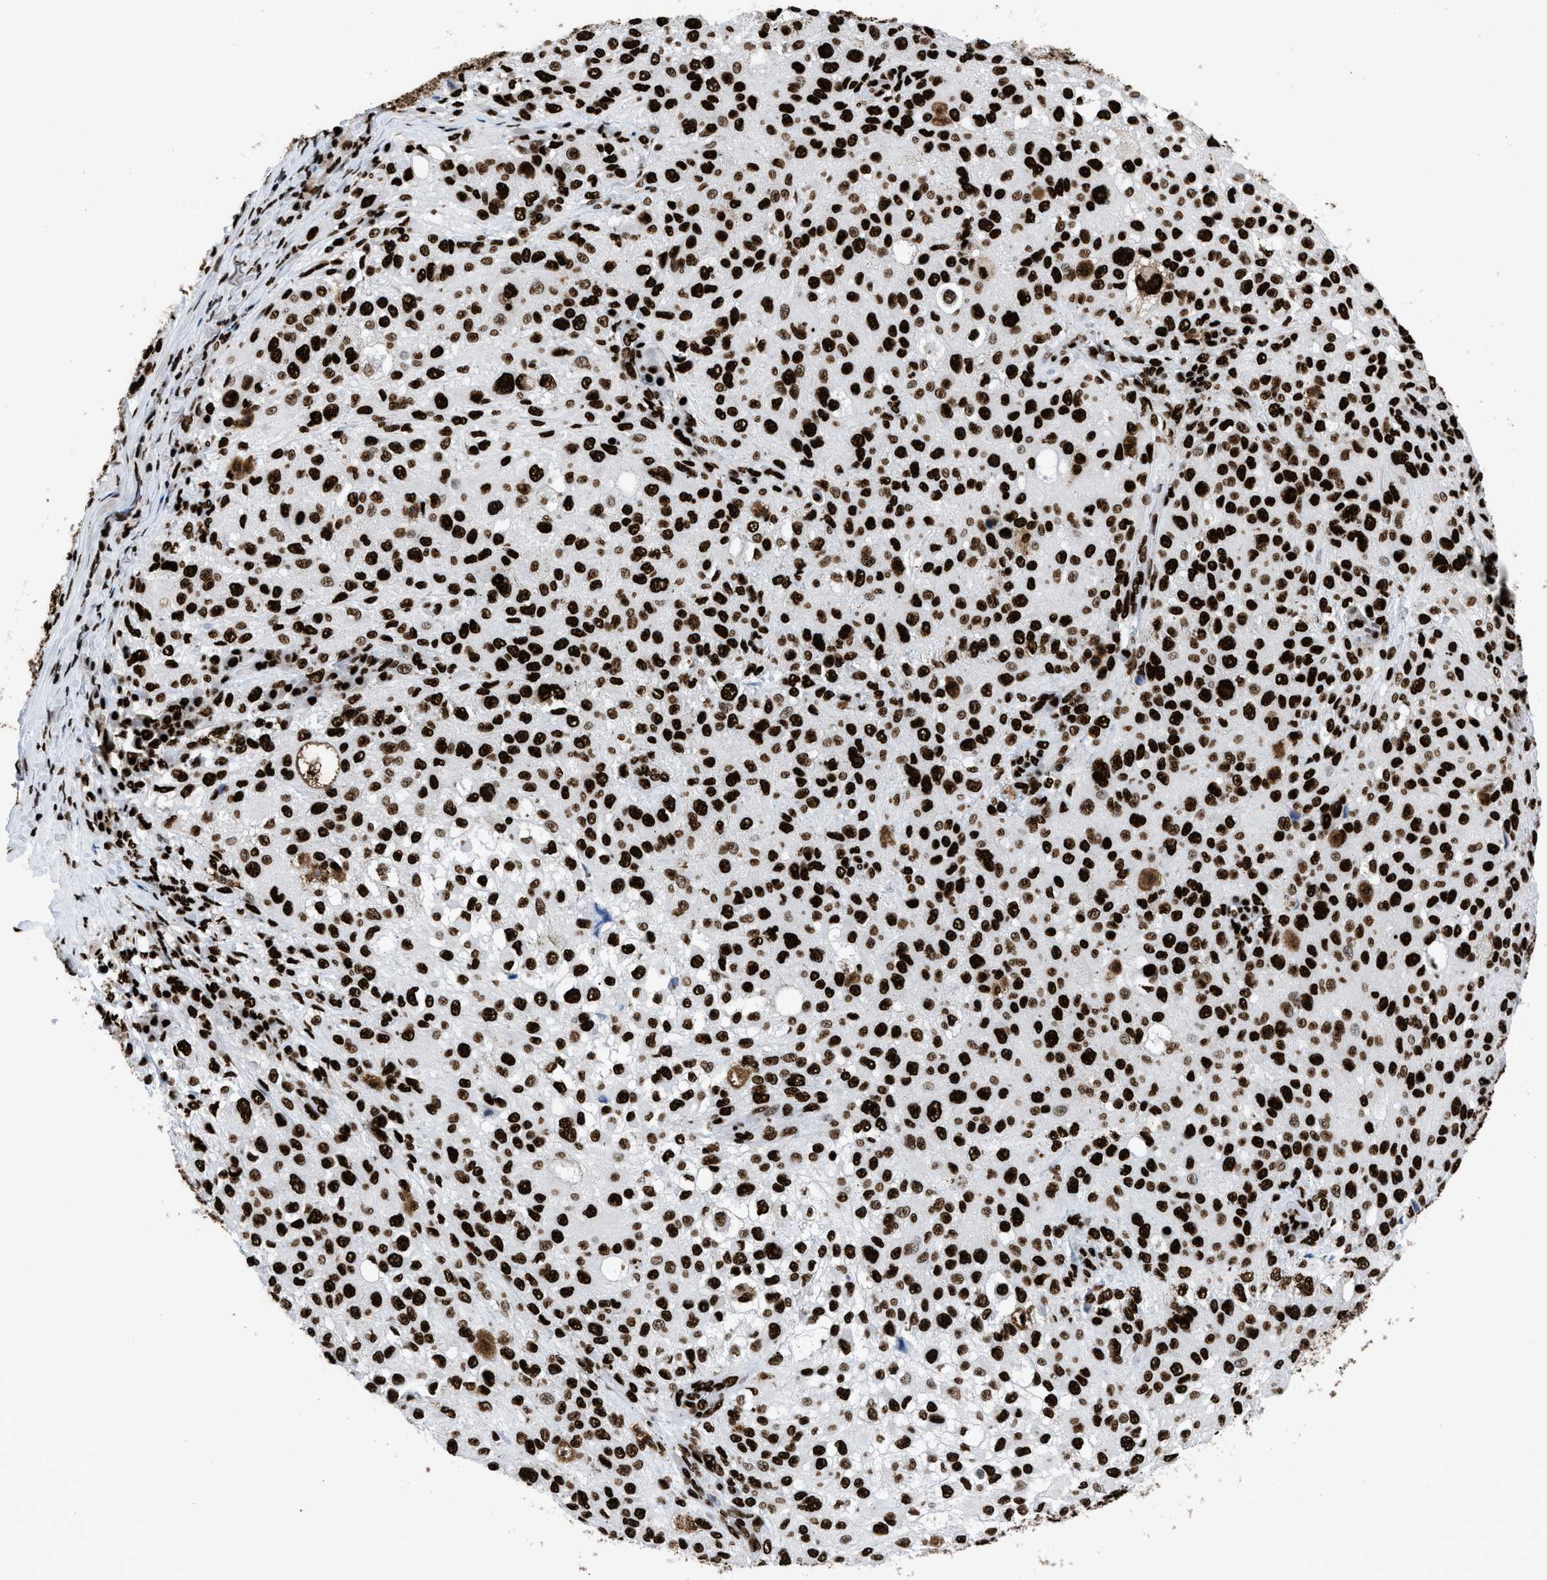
{"staining": {"intensity": "strong", "quantity": ">75%", "location": "nuclear"}, "tissue": "melanoma", "cell_type": "Tumor cells", "image_type": "cancer", "snomed": [{"axis": "morphology", "description": "Necrosis, NOS"}, {"axis": "morphology", "description": "Malignant melanoma, NOS"}, {"axis": "topography", "description": "Skin"}], "caption": "Protein expression analysis of human malignant melanoma reveals strong nuclear positivity in approximately >75% of tumor cells.", "gene": "HNRNPM", "patient": {"sex": "female", "age": 87}}